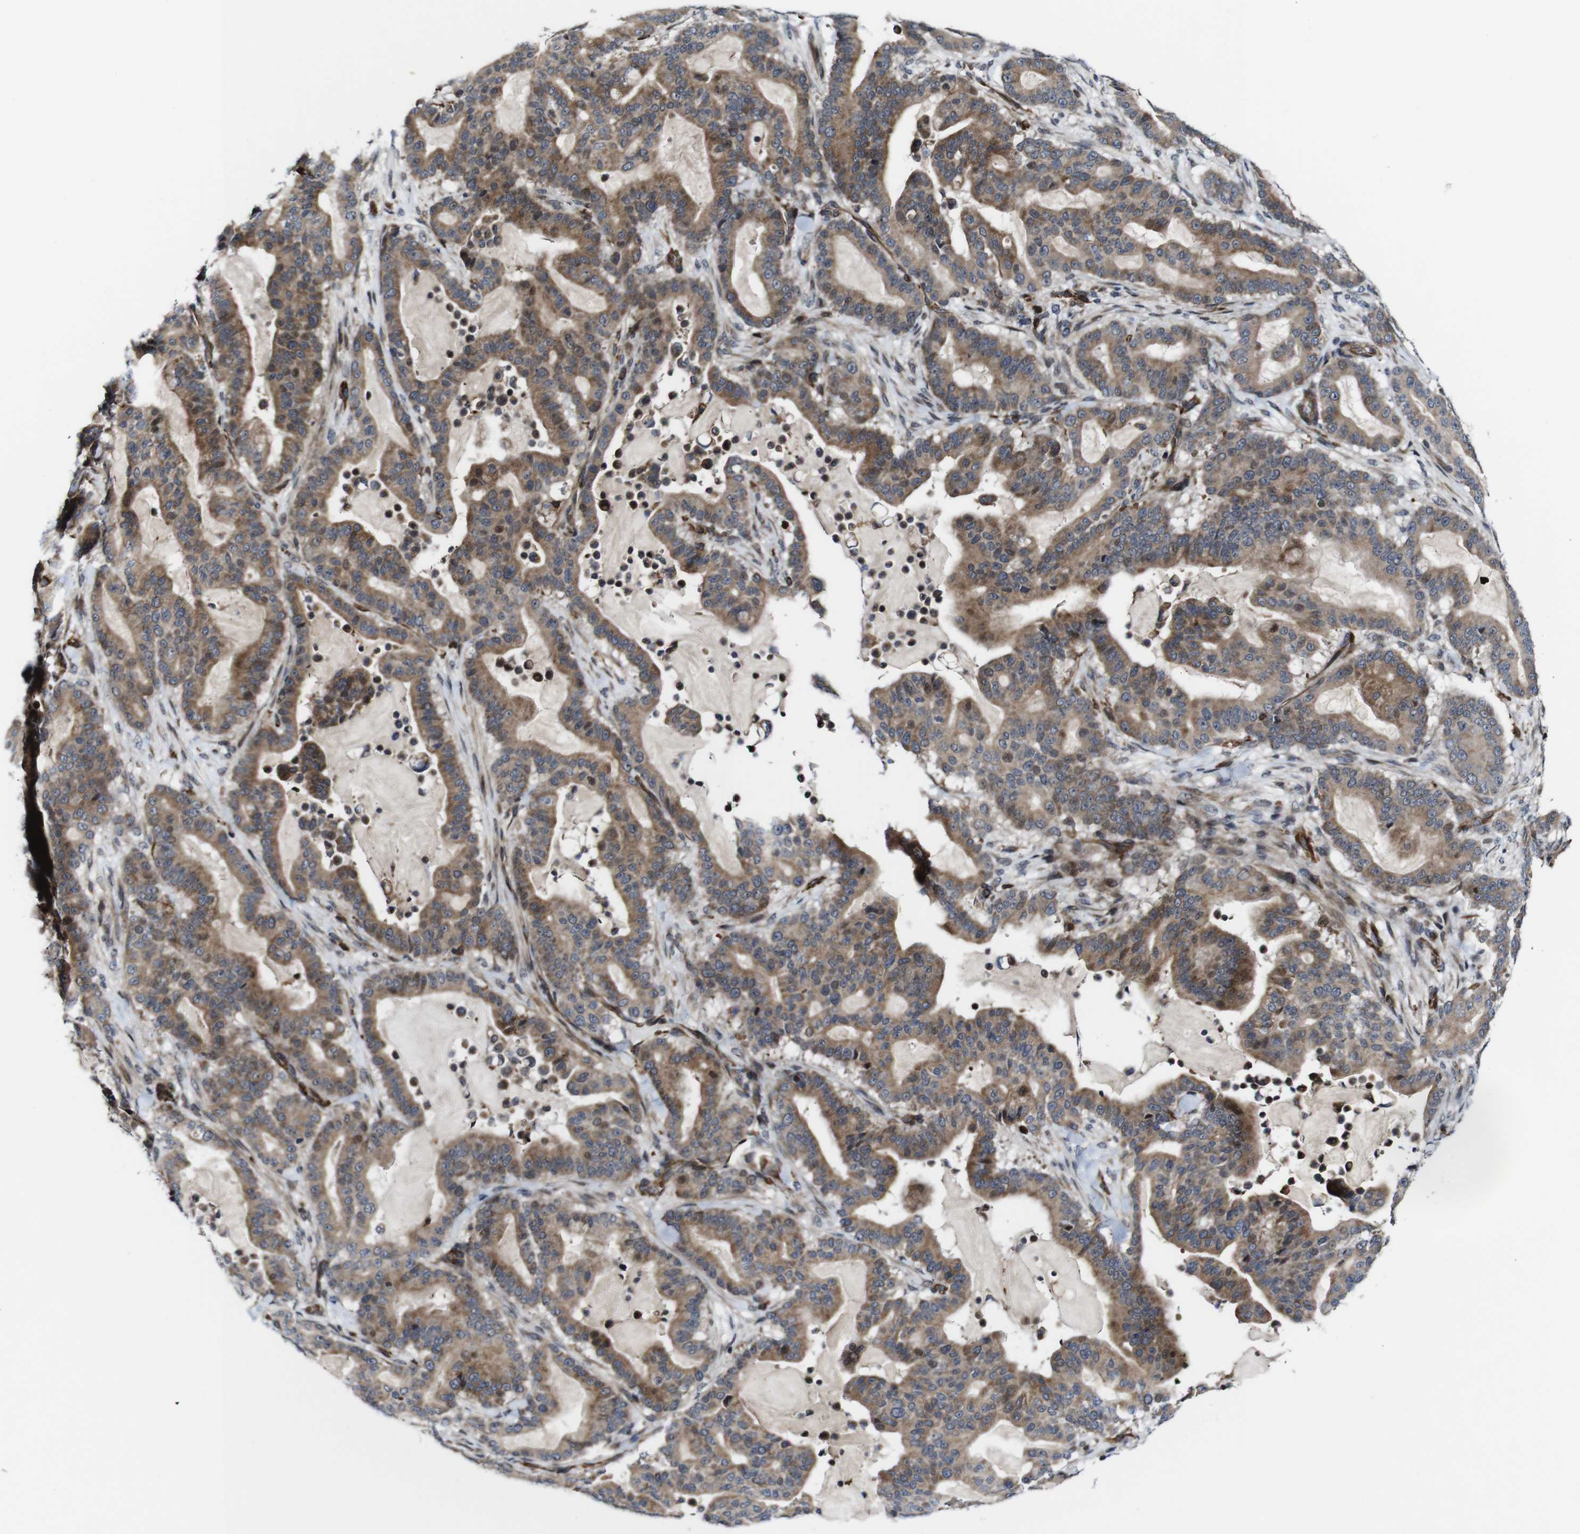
{"staining": {"intensity": "moderate", "quantity": ">75%", "location": "cytoplasmic/membranous"}, "tissue": "pancreatic cancer", "cell_type": "Tumor cells", "image_type": "cancer", "snomed": [{"axis": "morphology", "description": "Adenocarcinoma, NOS"}, {"axis": "topography", "description": "Pancreas"}], "caption": "Pancreatic cancer tissue reveals moderate cytoplasmic/membranous positivity in about >75% of tumor cells", "gene": "JAK2", "patient": {"sex": "male", "age": 63}}